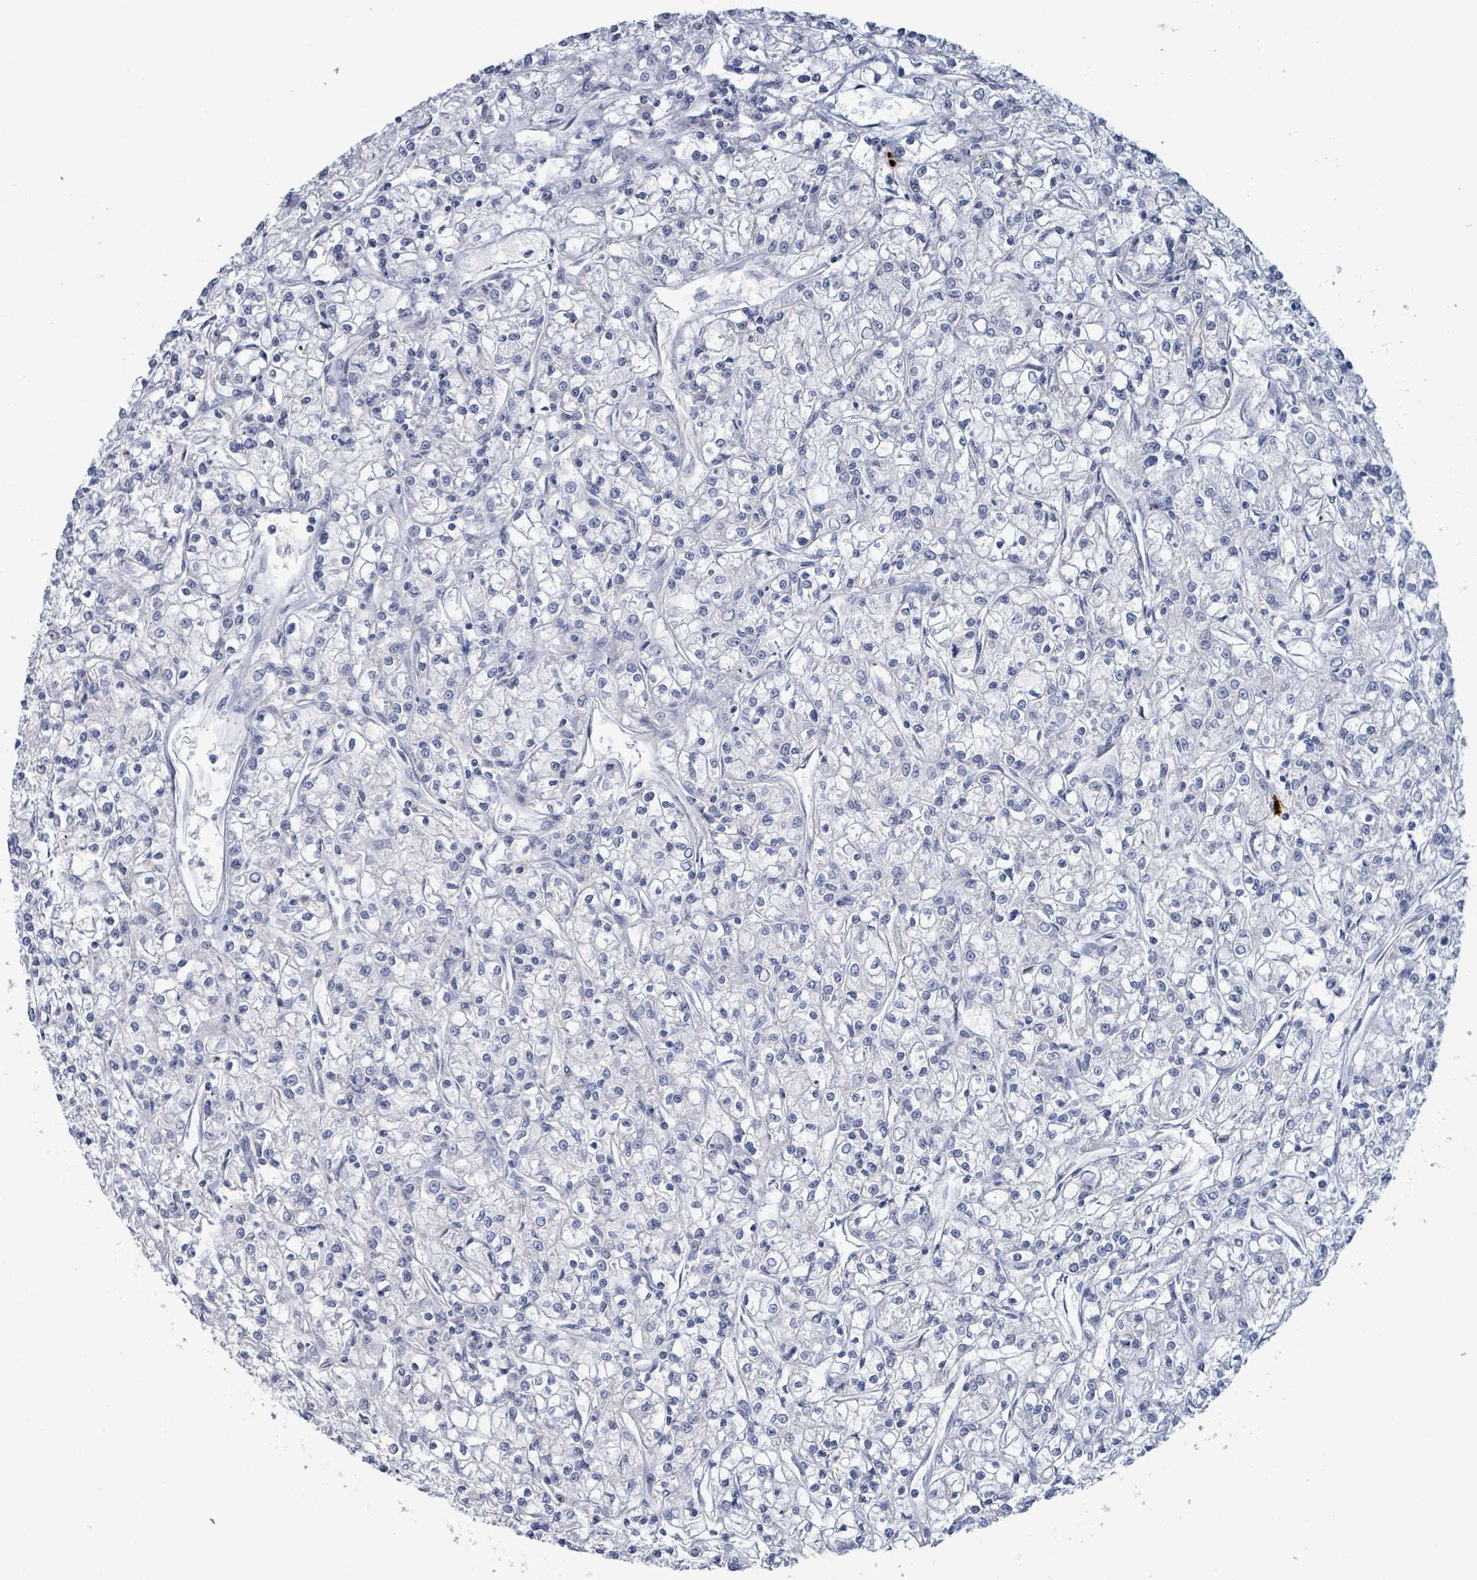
{"staining": {"intensity": "negative", "quantity": "none", "location": "none"}, "tissue": "renal cancer", "cell_type": "Tumor cells", "image_type": "cancer", "snomed": [{"axis": "morphology", "description": "Adenocarcinoma, NOS"}, {"axis": "topography", "description": "Kidney"}], "caption": "Immunohistochemical staining of human adenocarcinoma (renal) displays no significant positivity in tumor cells. Brightfield microscopy of immunohistochemistry (IHC) stained with DAB (brown) and hematoxylin (blue), captured at high magnification.", "gene": "VPS13D", "patient": {"sex": "female", "age": 59}}